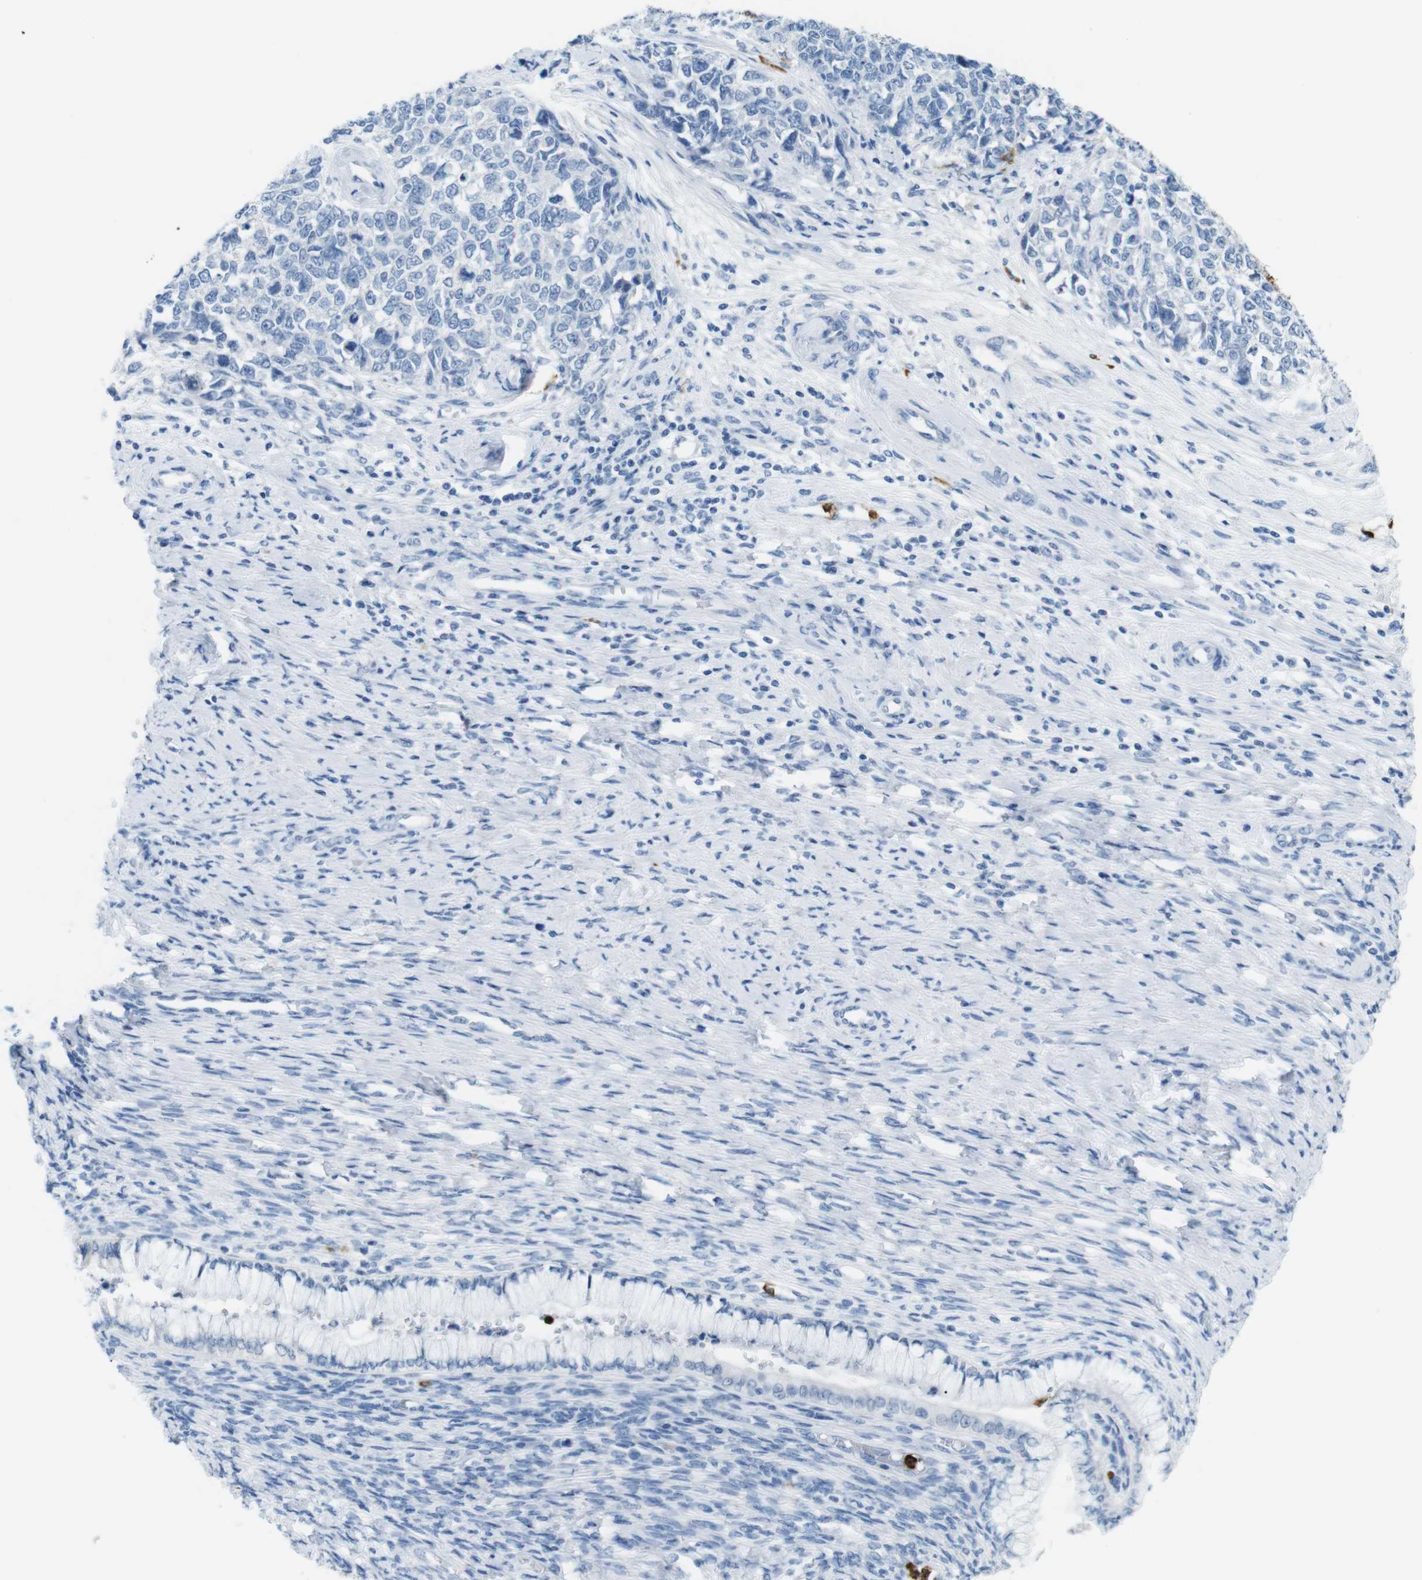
{"staining": {"intensity": "negative", "quantity": "none", "location": "none"}, "tissue": "cervical cancer", "cell_type": "Tumor cells", "image_type": "cancer", "snomed": [{"axis": "morphology", "description": "Squamous cell carcinoma, NOS"}, {"axis": "topography", "description": "Cervix"}], "caption": "Human cervical squamous cell carcinoma stained for a protein using IHC shows no staining in tumor cells.", "gene": "MCEMP1", "patient": {"sex": "female", "age": 63}}